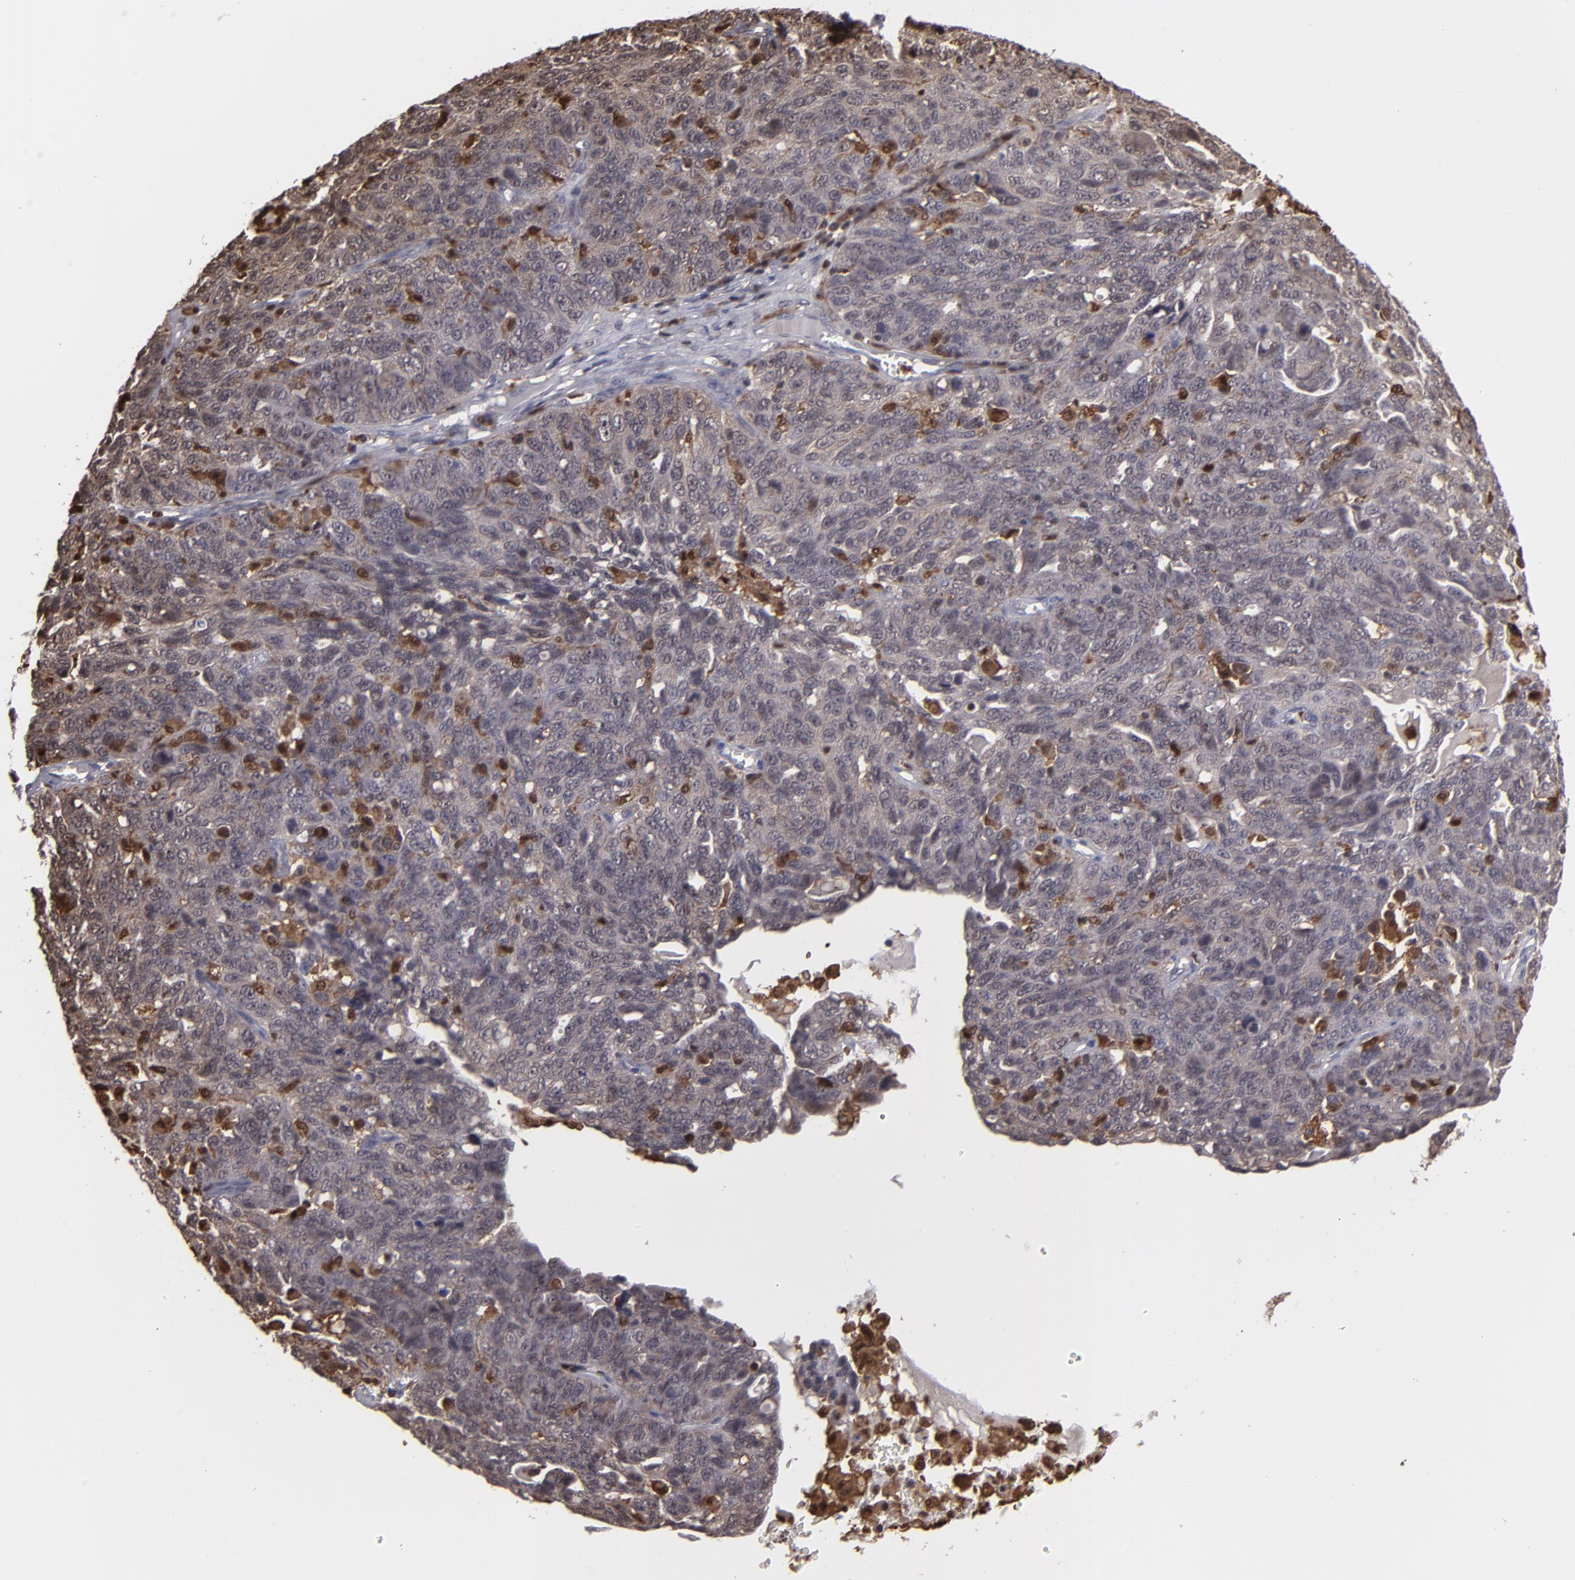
{"staining": {"intensity": "weak", "quantity": ">75%", "location": "cytoplasmic/membranous"}, "tissue": "ovarian cancer", "cell_type": "Tumor cells", "image_type": "cancer", "snomed": [{"axis": "morphology", "description": "Cystadenocarcinoma, serous, NOS"}, {"axis": "topography", "description": "Ovary"}], "caption": "Immunohistochemical staining of human ovarian serous cystadenocarcinoma shows low levels of weak cytoplasmic/membranous staining in approximately >75% of tumor cells.", "gene": "GRB2", "patient": {"sex": "female", "age": 71}}